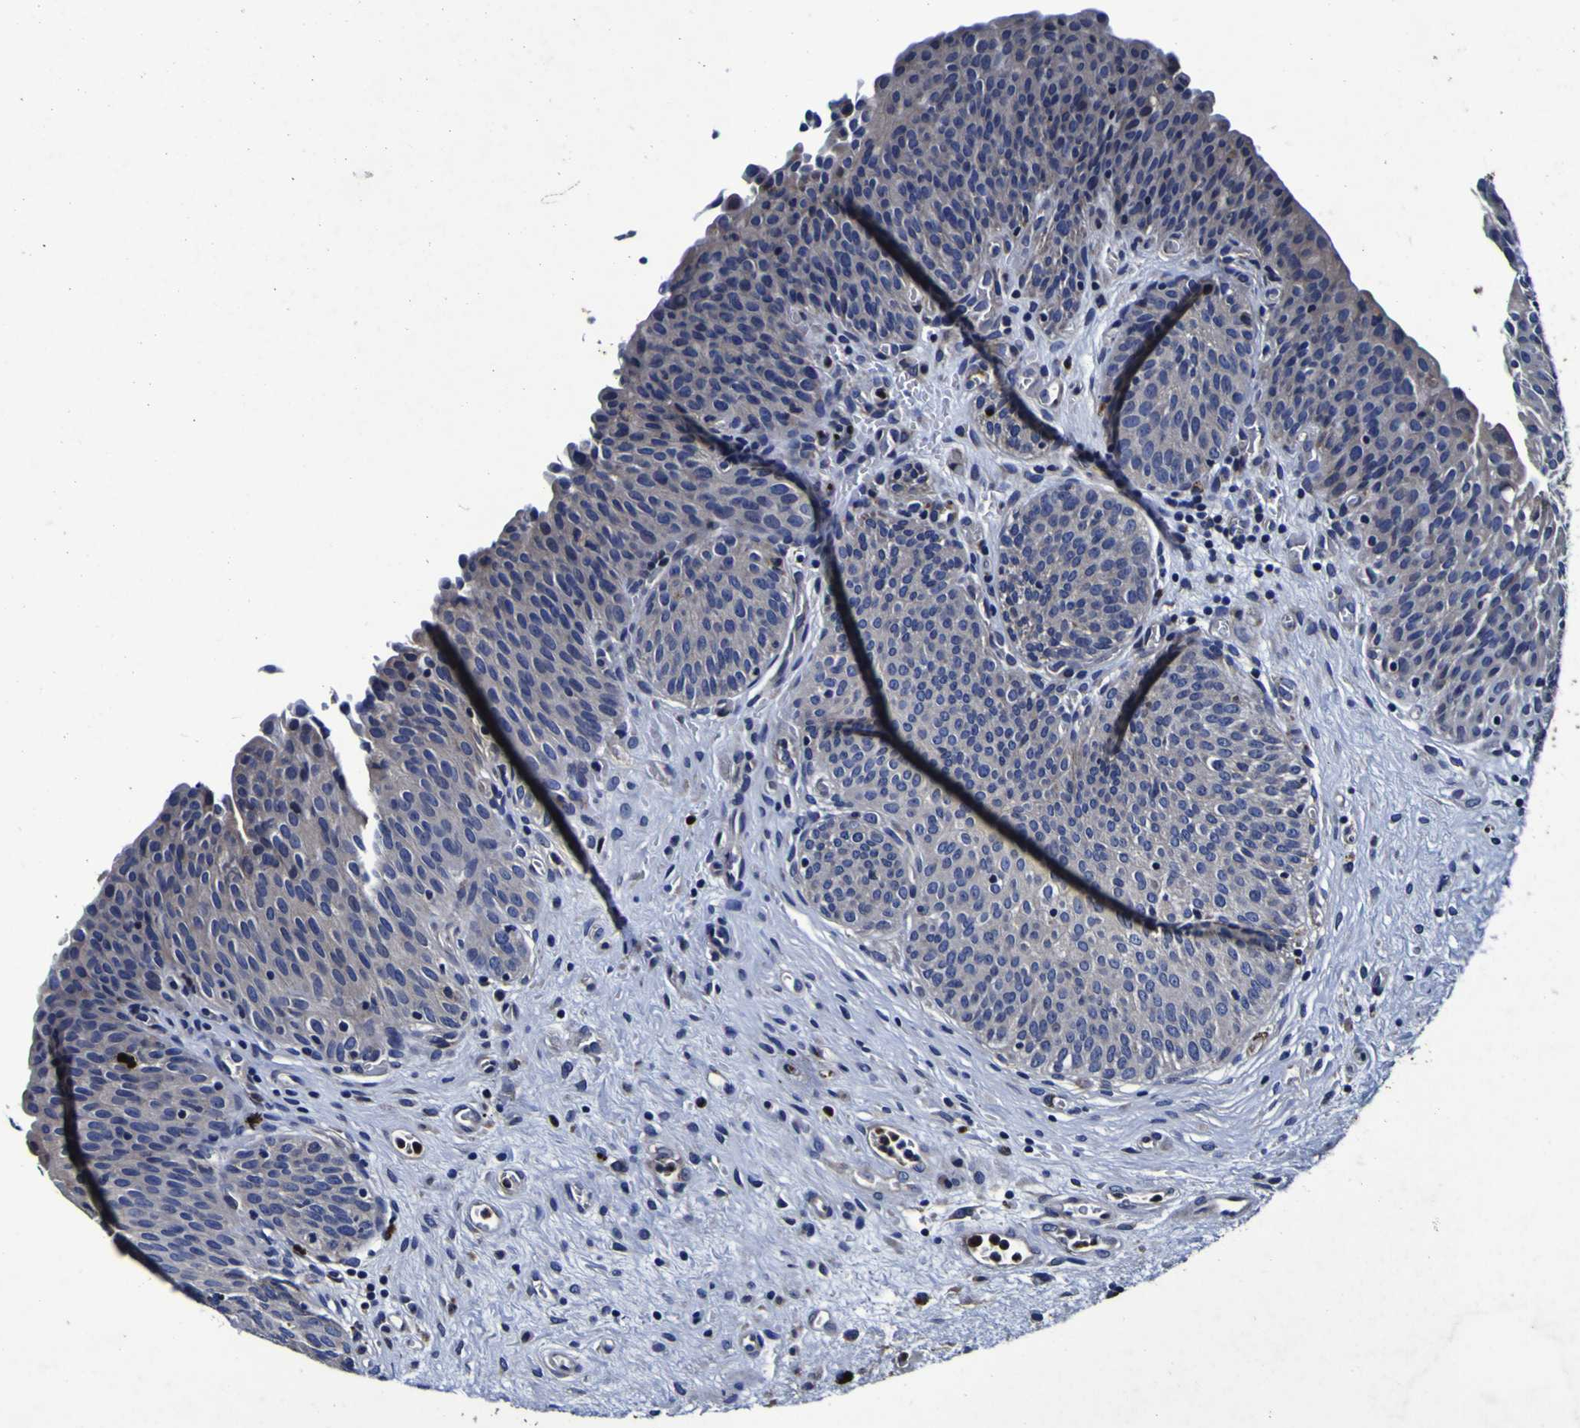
{"staining": {"intensity": "negative", "quantity": "none", "location": "none"}, "tissue": "urinary bladder", "cell_type": "Urothelial cells", "image_type": "normal", "snomed": [{"axis": "morphology", "description": "Normal tissue, NOS"}, {"axis": "morphology", "description": "Dysplasia, NOS"}, {"axis": "topography", "description": "Urinary bladder"}], "caption": "This is a photomicrograph of IHC staining of benign urinary bladder, which shows no staining in urothelial cells.", "gene": "PANK4", "patient": {"sex": "male", "age": 35}}